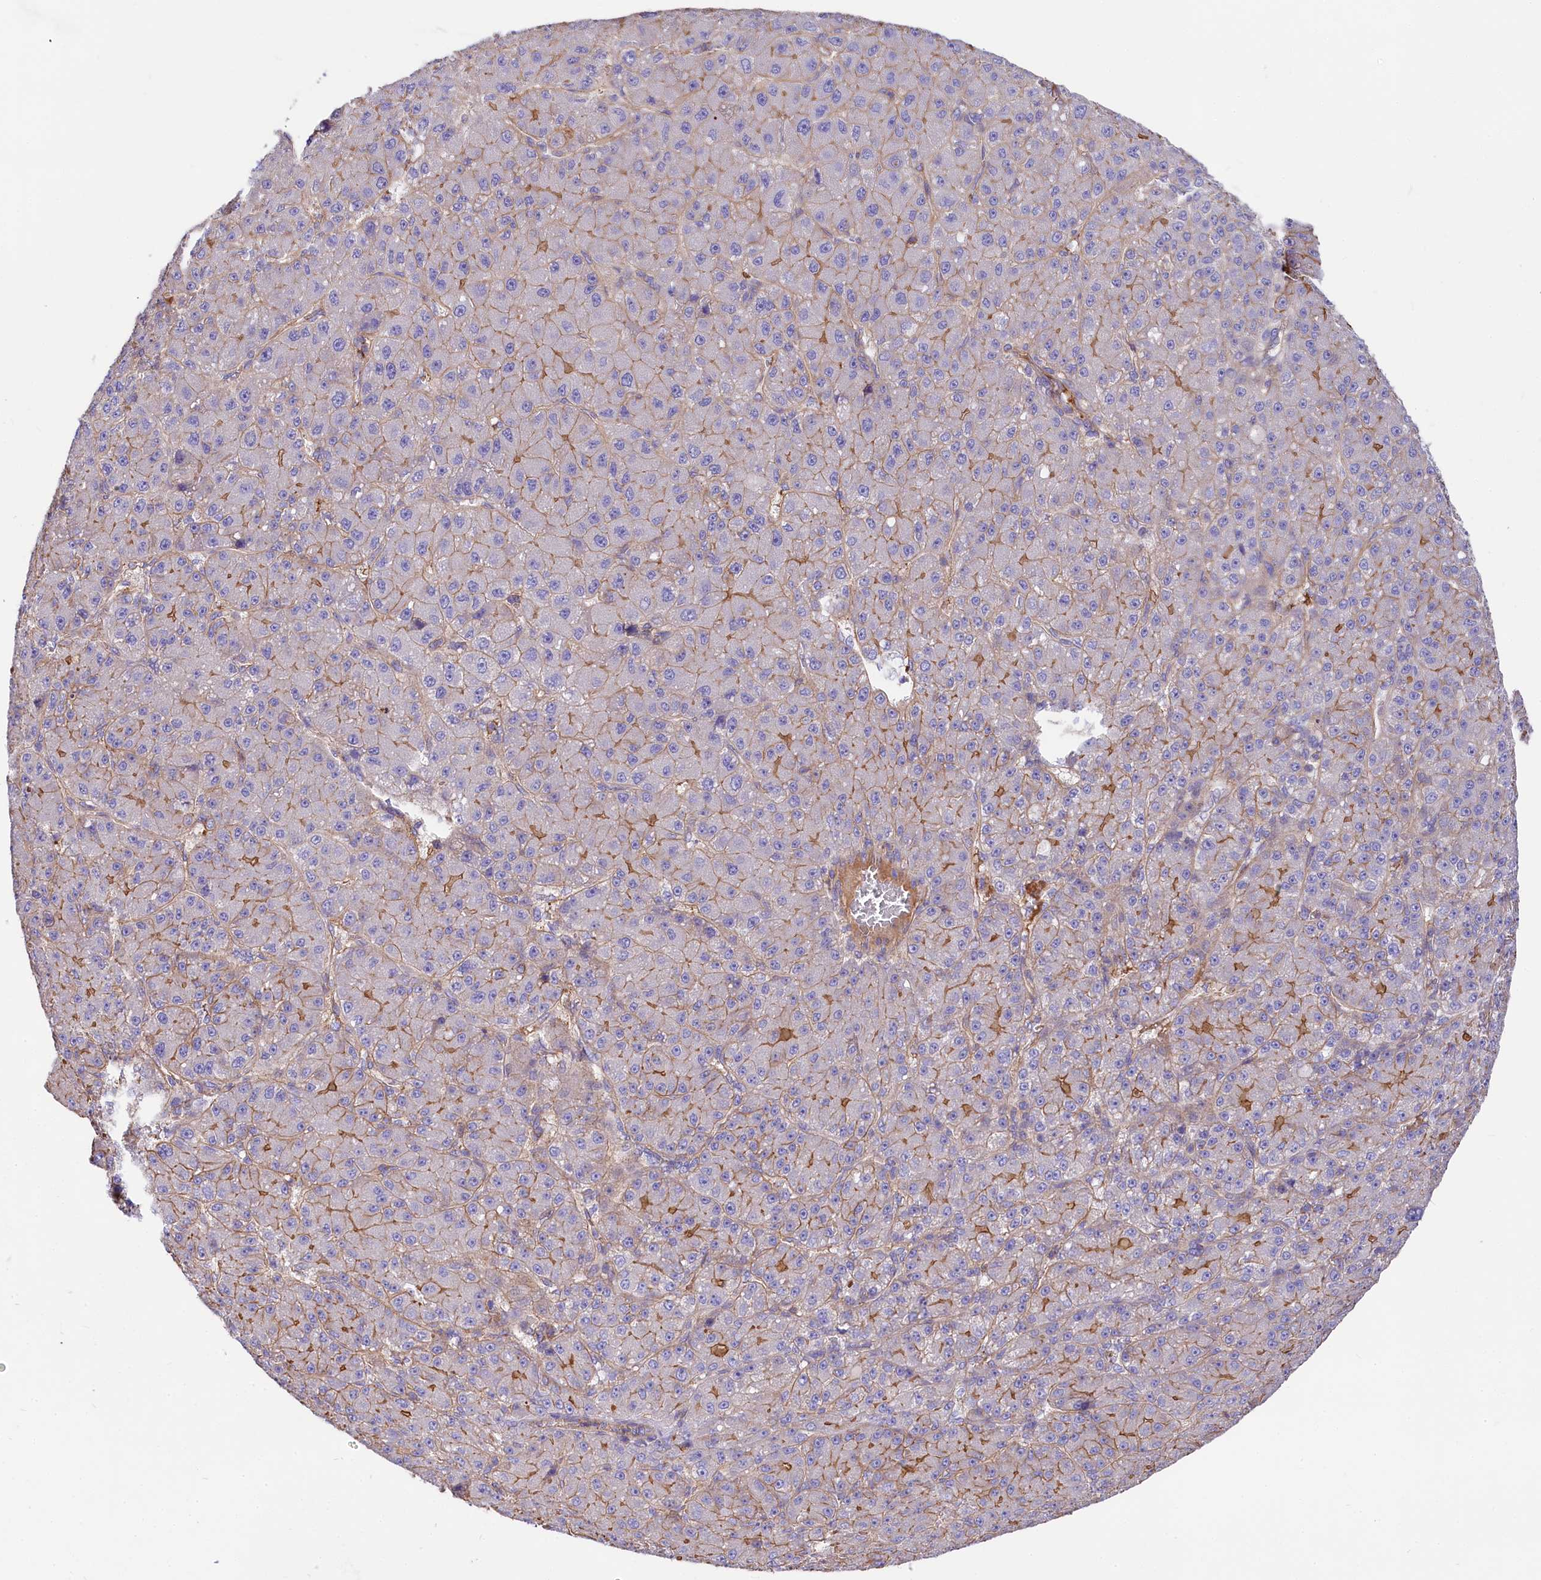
{"staining": {"intensity": "moderate", "quantity": "25%-75%", "location": "cytoplasmic/membranous"}, "tissue": "liver cancer", "cell_type": "Tumor cells", "image_type": "cancer", "snomed": [{"axis": "morphology", "description": "Carcinoma, Hepatocellular, NOS"}, {"axis": "topography", "description": "Liver"}], "caption": "Immunohistochemistry (IHC) histopathology image of human hepatocellular carcinoma (liver) stained for a protein (brown), which demonstrates medium levels of moderate cytoplasmic/membranous staining in about 25%-75% of tumor cells.", "gene": "FCHSD2", "patient": {"sex": "male", "age": 67}}